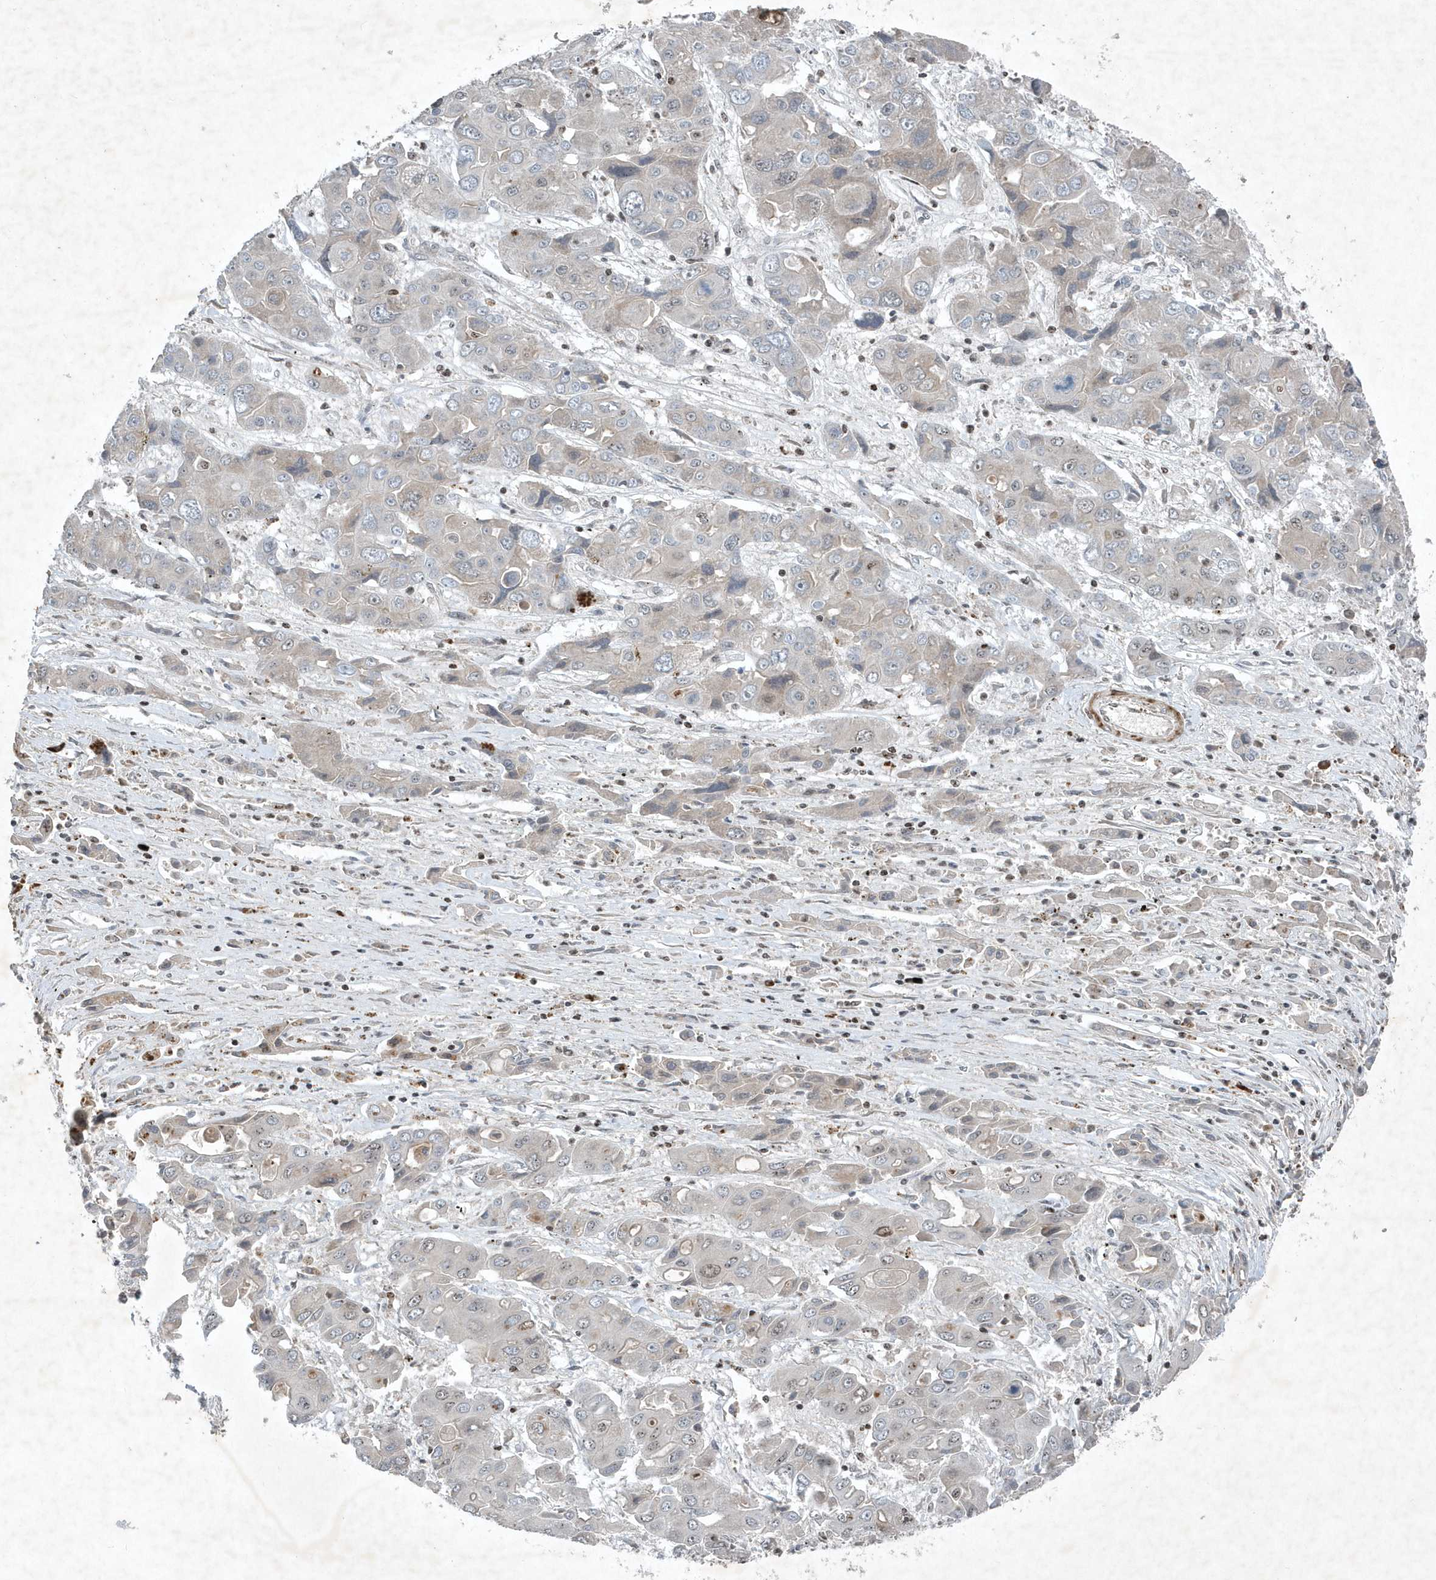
{"staining": {"intensity": "weak", "quantity": "<25%", "location": "cytoplasmic/membranous"}, "tissue": "liver cancer", "cell_type": "Tumor cells", "image_type": "cancer", "snomed": [{"axis": "morphology", "description": "Cholangiocarcinoma"}, {"axis": "topography", "description": "Liver"}], "caption": "A high-resolution micrograph shows immunohistochemistry staining of cholangiocarcinoma (liver), which exhibits no significant expression in tumor cells.", "gene": "QTRT2", "patient": {"sex": "male", "age": 67}}